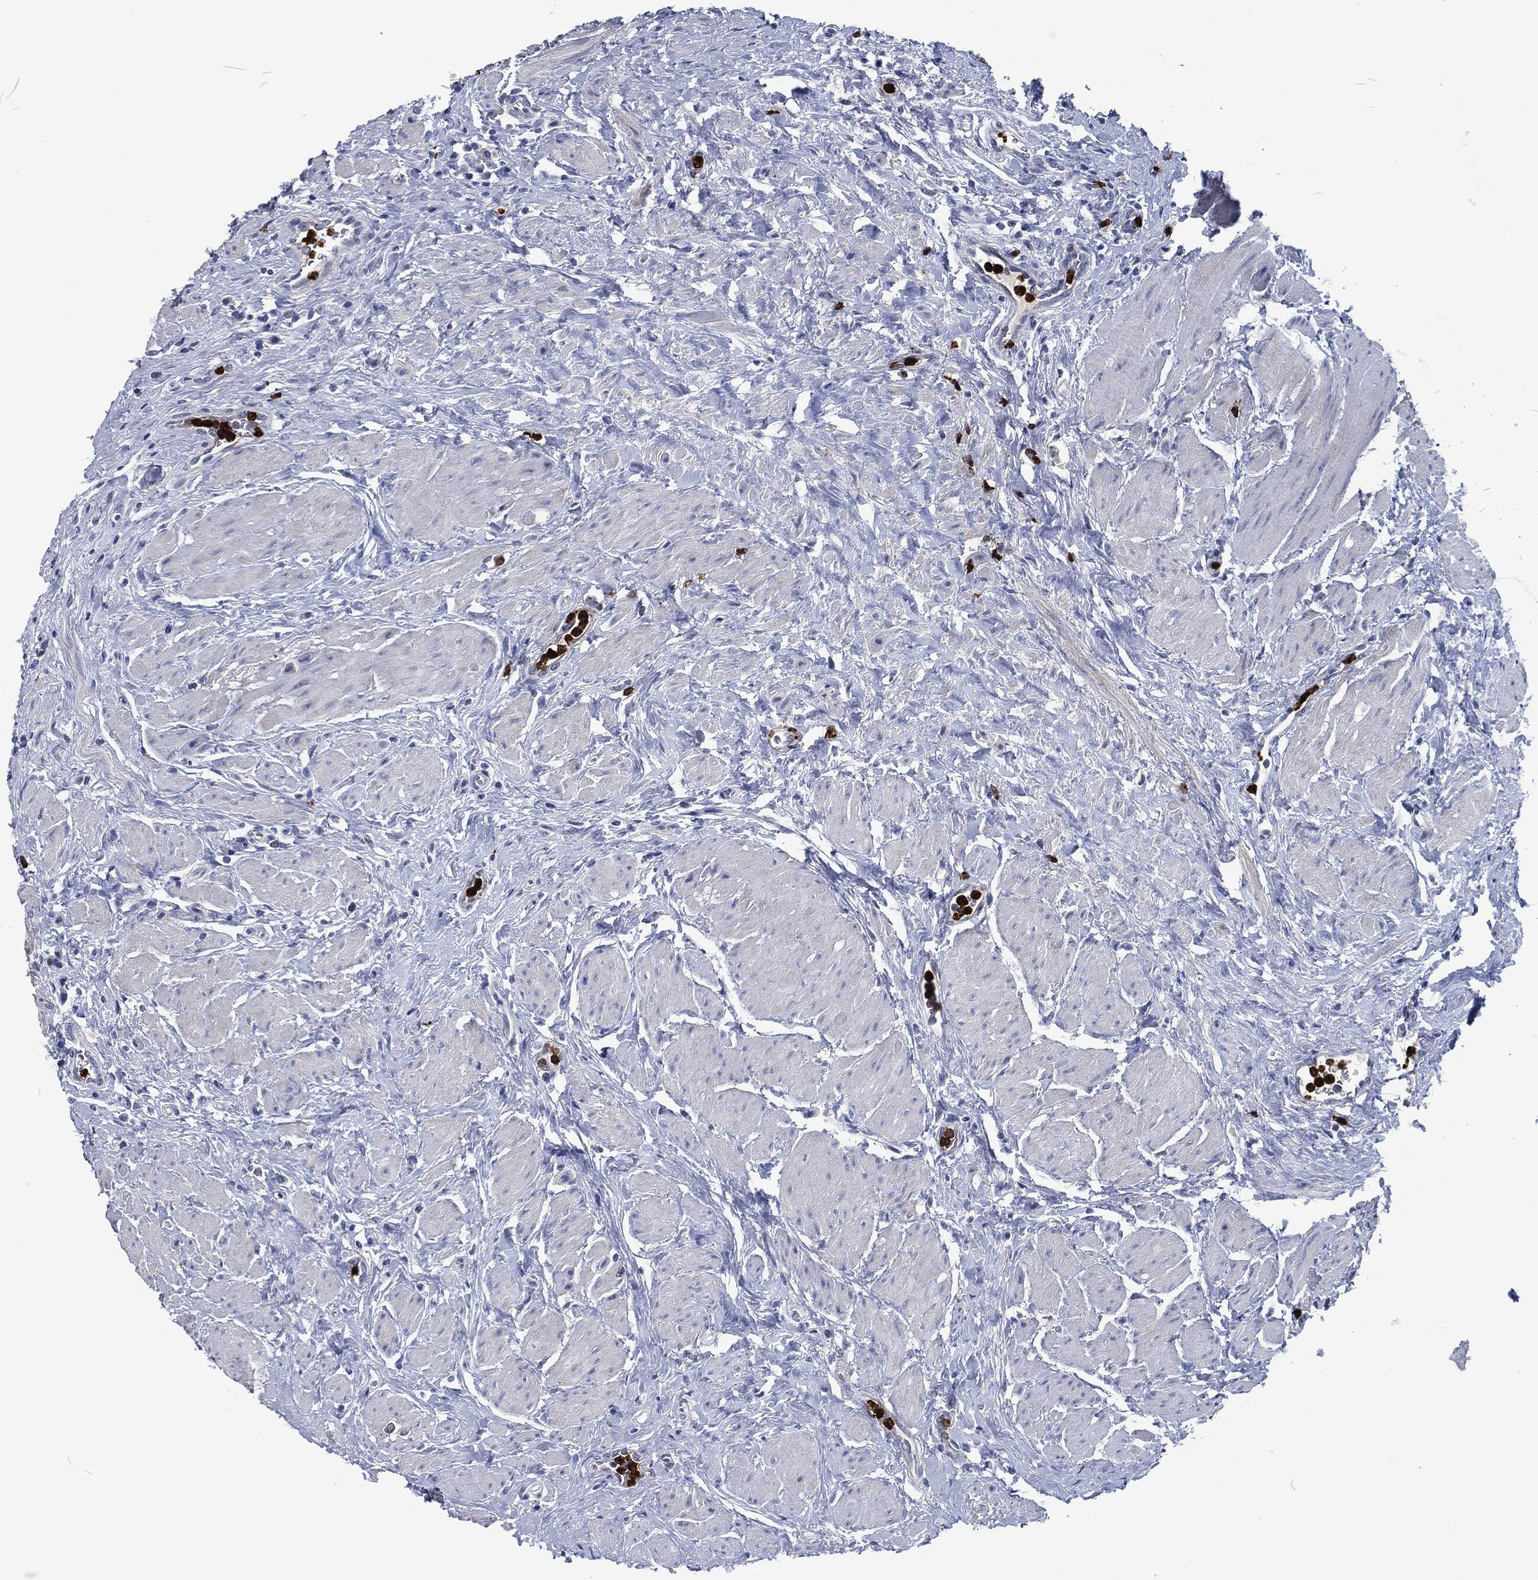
{"staining": {"intensity": "negative", "quantity": "none", "location": "none"}, "tissue": "urothelial cancer", "cell_type": "Tumor cells", "image_type": "cancer", "snomed": [{"axis": "morphology", "description": "Urothelial carcinoma, High grade"}, {"axis": "topography", "description": "Urinary bladder"}], "caption": "A photomicrograph of human urothelial cancer is negative for staining in tumor cells. Nuclei are stained in blue.", "gene": "MPO", "patient": {"sex": "female", "age": 41}}